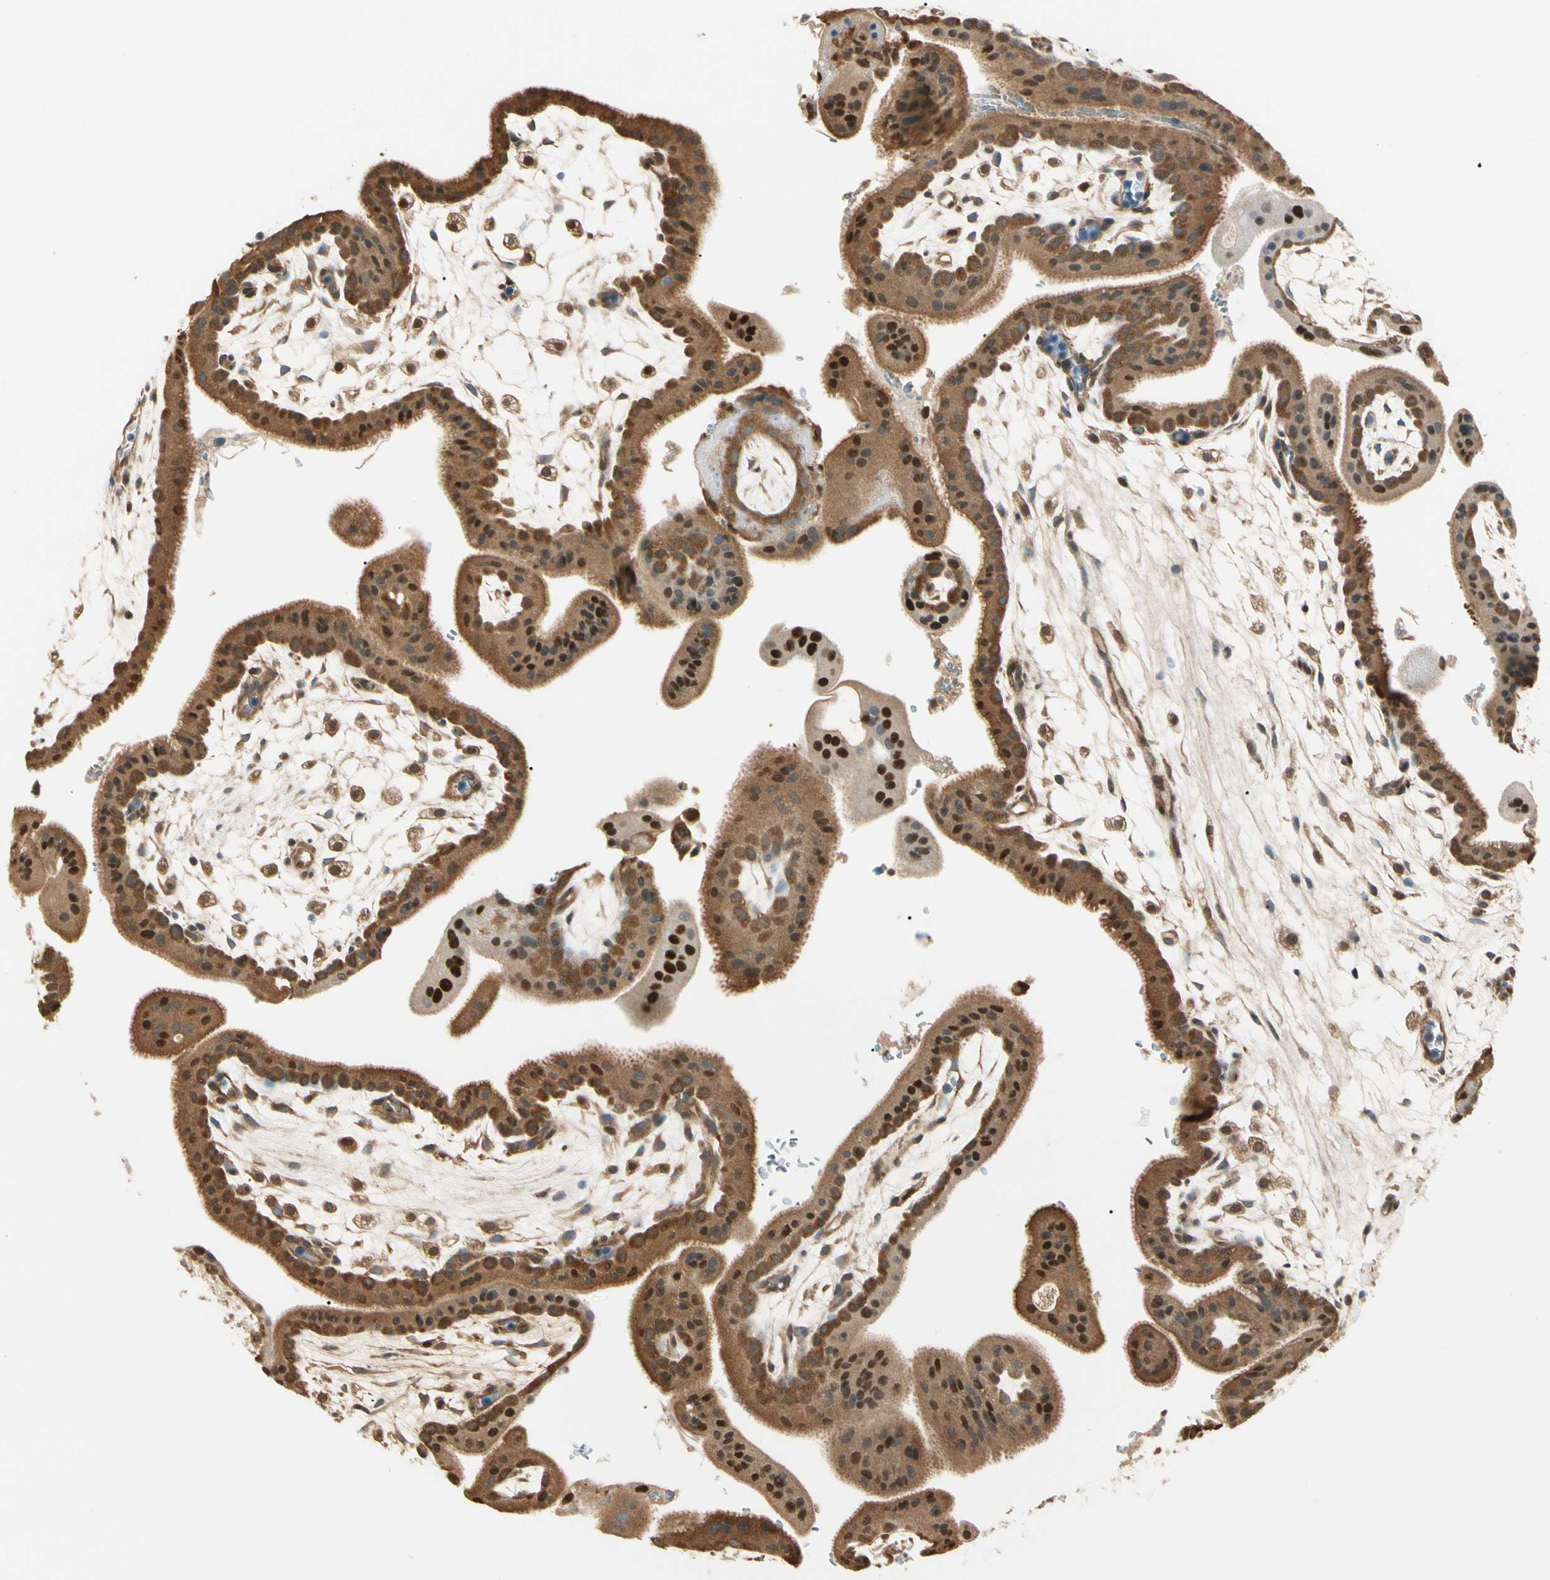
{"staining": {"intensity": "strong", "quantity": ">75%", "location": "nuclear"}, "tissue": "placenta", "cell_type": "Decidual cells", "image_type": "normal", "snomed": [{"axis": "morphology", "description": "Normal tissue, NOS"}, {"axis": "topography", "description": "Placenta"}], "caption": "This micrograph displays IHC staining of unremarkable placenta, with high strong nuclear staining in about >75% of decidual cells.", "gene": "PNCK", "patient": {"sex": "female", "age": 35}}